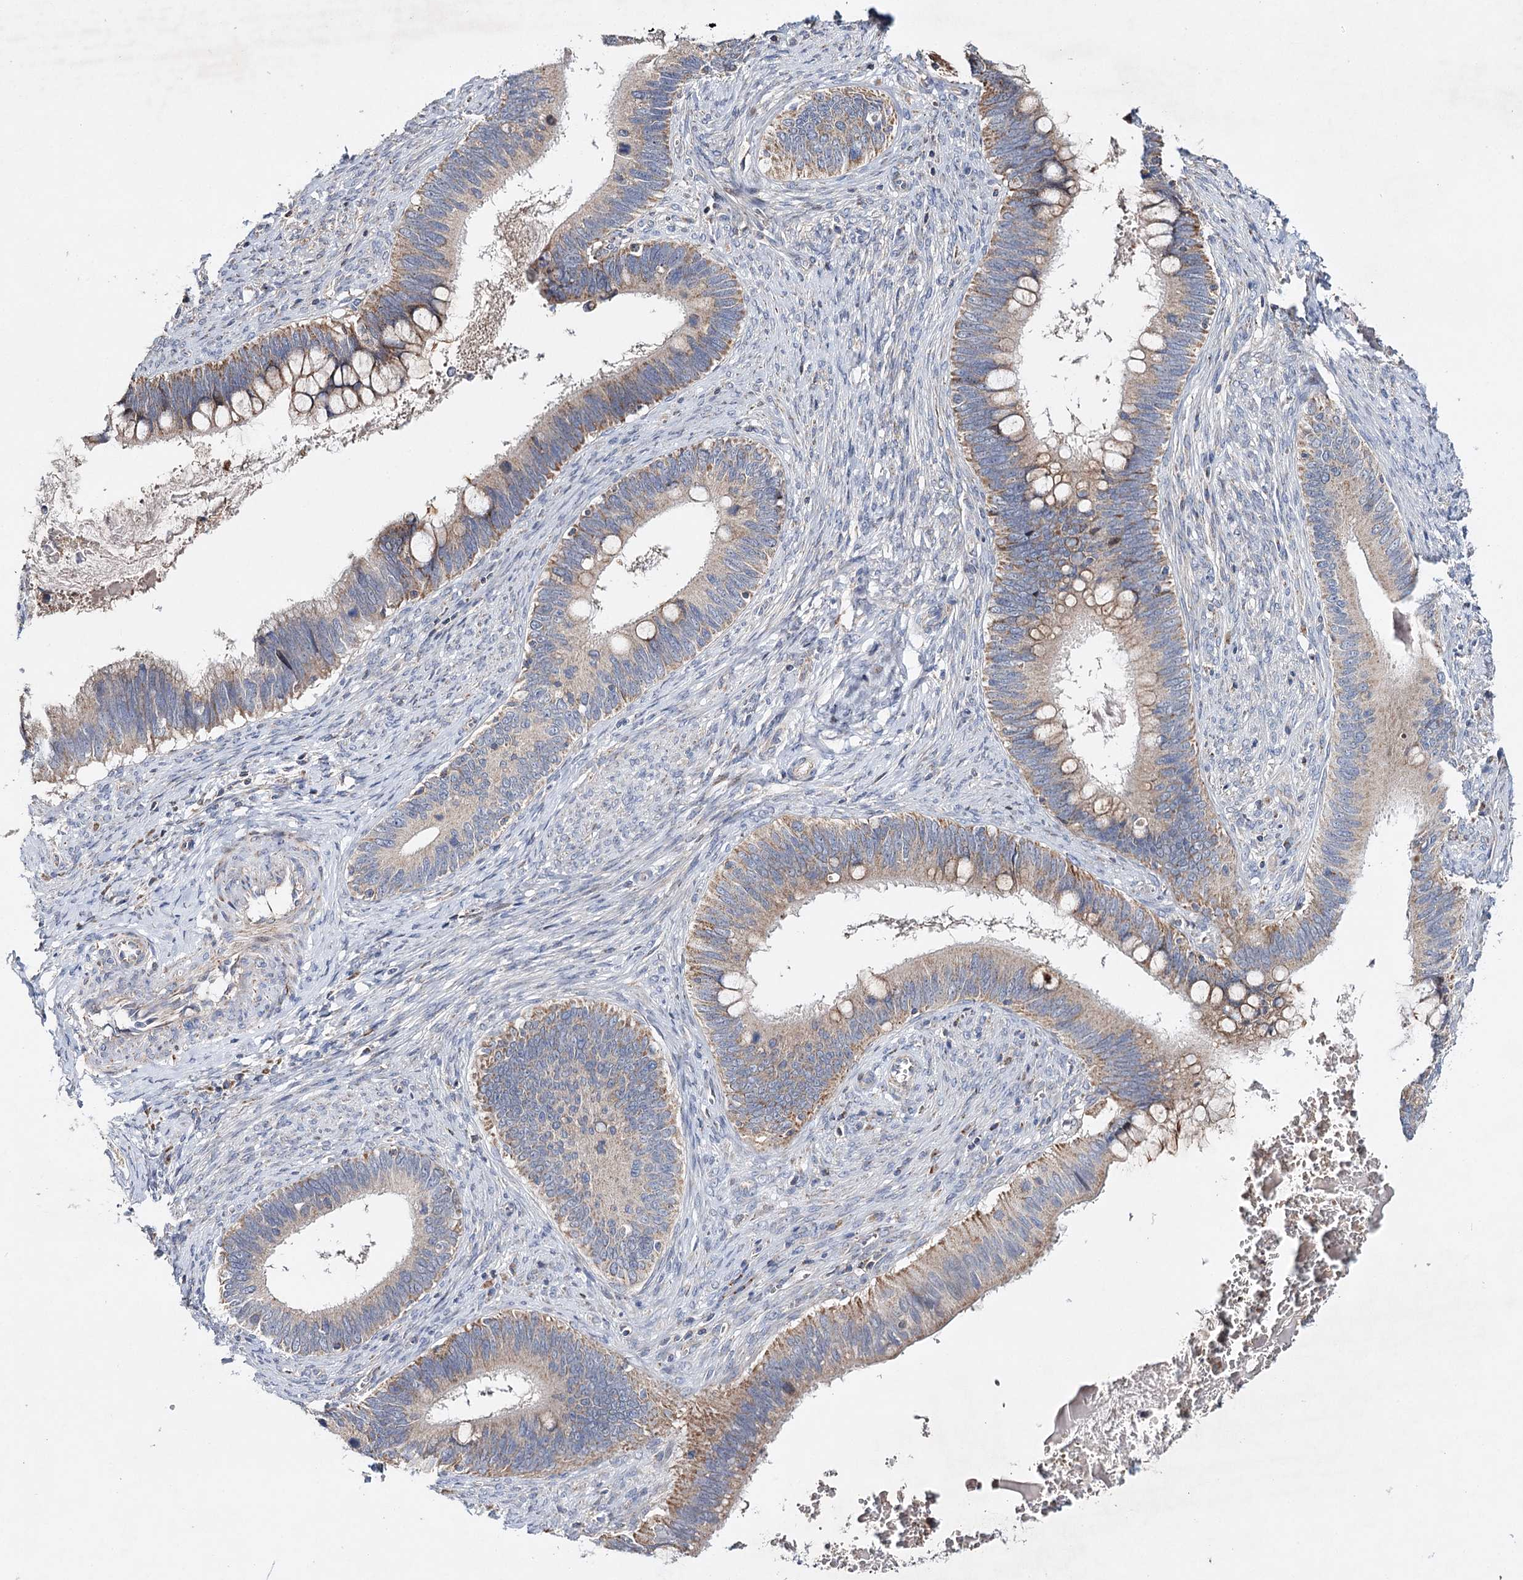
{"staining": {"intensity": "weak", "quantity": ">75%", "location": "cytoplasmic/membranous"}, "tissue": "cervical cancer", "cell_type": "Tumor cells", "image_type": "cancer", "snomed": [{"axis": "morphology", "description": "Adenocarcinoma, NOS"}, {"axis": "topography", "description": "Cervix"}], "caption": "IHC staining of cervical adenocarcinoma, which exhibits low levels of weak cytoplasmic/membranous expression in about >75% of tumor cells indicating weak cytoplasmic/membranous protein staining. The staining was performed using DAB (3,3'-diaminobenzidine) (brown) for protein detection and nuclei were counterstained in hematoxylin (blue).", "gene": "CFAP46", "patient": {"sex": "female", "age": 42}}